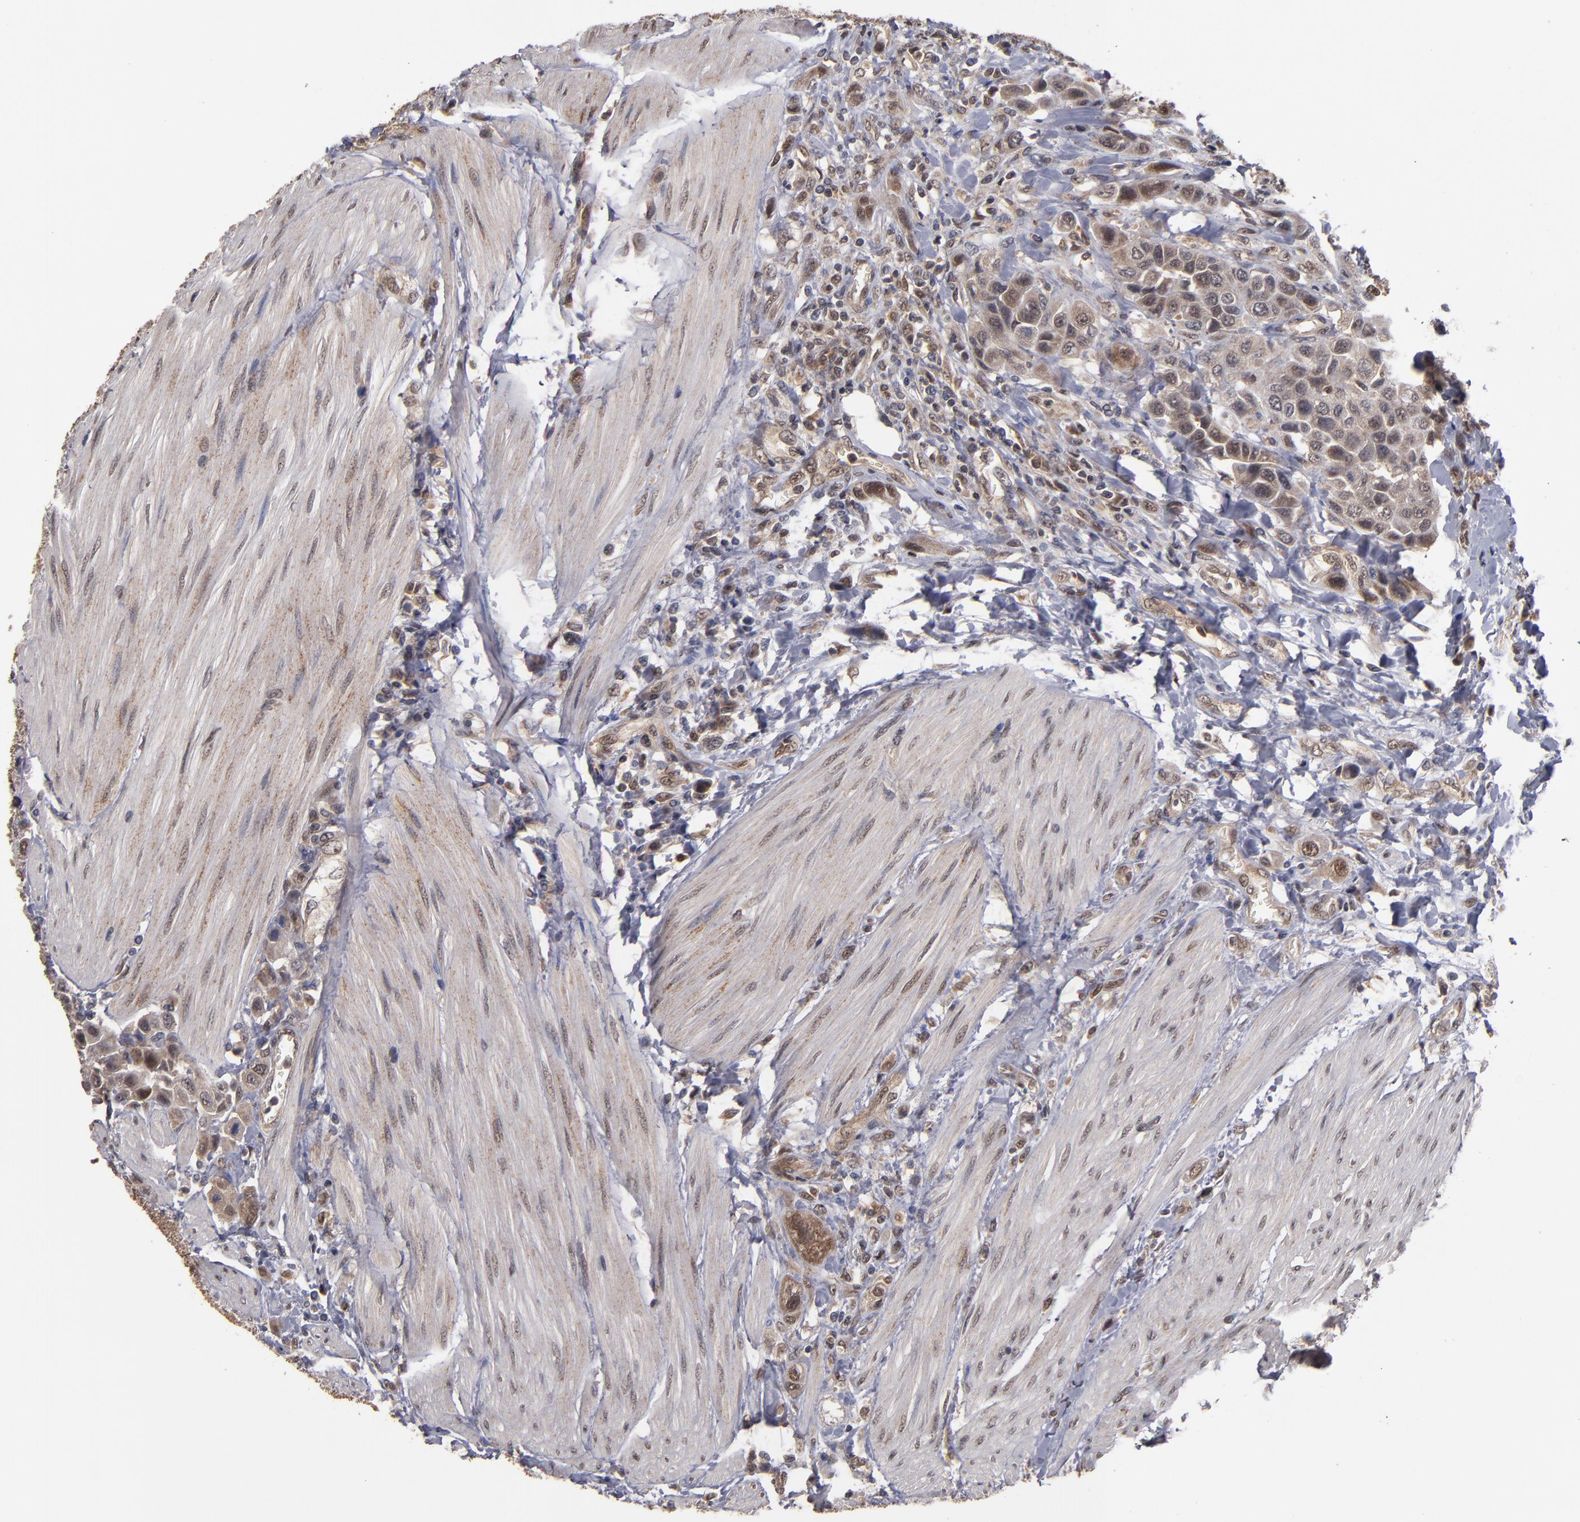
{"staining": {"intensity": "weak", "quantity": ">75%", "location": "cytoplasmic/membranous"}, "tissue": "urothelial cancer", "cell_type": "Tumor cells", "image_type": "cancer", "snomed": [{"axis": "morphology", "description": "Urothelial carcinoma, High grade"}, {"axis": "topography", "description": "Urinary bladder"}], "caption": "Immunohistochemical staining of human high-grade urothelial carcinoma demonstrates low levels of weak cytoplasmic/membranous staining in about >75% of tumor cells.", "gene": "CUL5", "patient": {"sex": "male", "age": 50}}